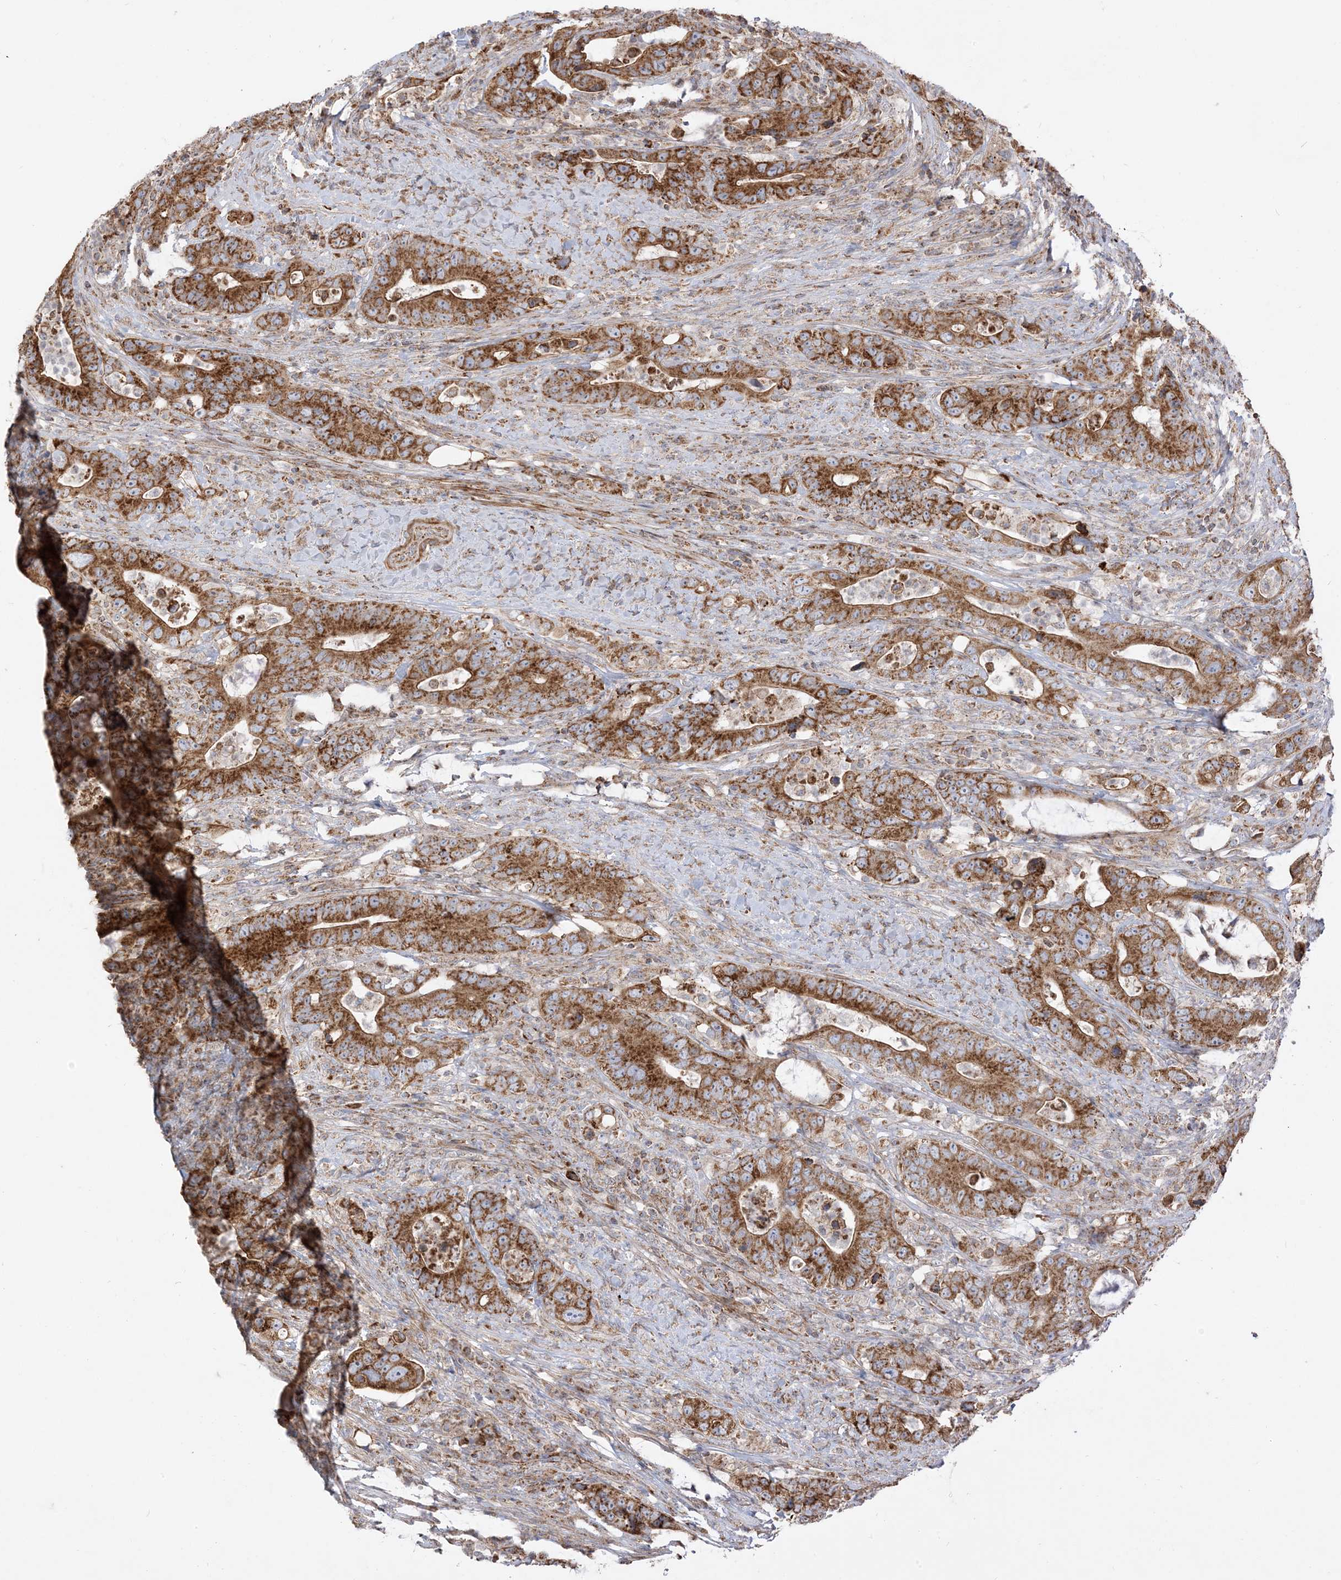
{"staining": {"intensity": "strong", "quantity": ">75%", "location": "cytoplasmic/membranous"}, "tissue": "colorectal cancer", "cell_type": "Tumor cells", "image_type": "cancer", "snomed": [{"axis": "morphology", "description": "Adenocarcinoma, NOS"}, {"axis": "topography", "description": "Colon"}], "caption": "Human colorectal cancer stained with a brown dye demonstrates strong cytoplasmic/membranous positive positivity in approximately >75% of tumor cells.", "gene": "AARS2", "patient": {"sex": "female", "age": 75}}